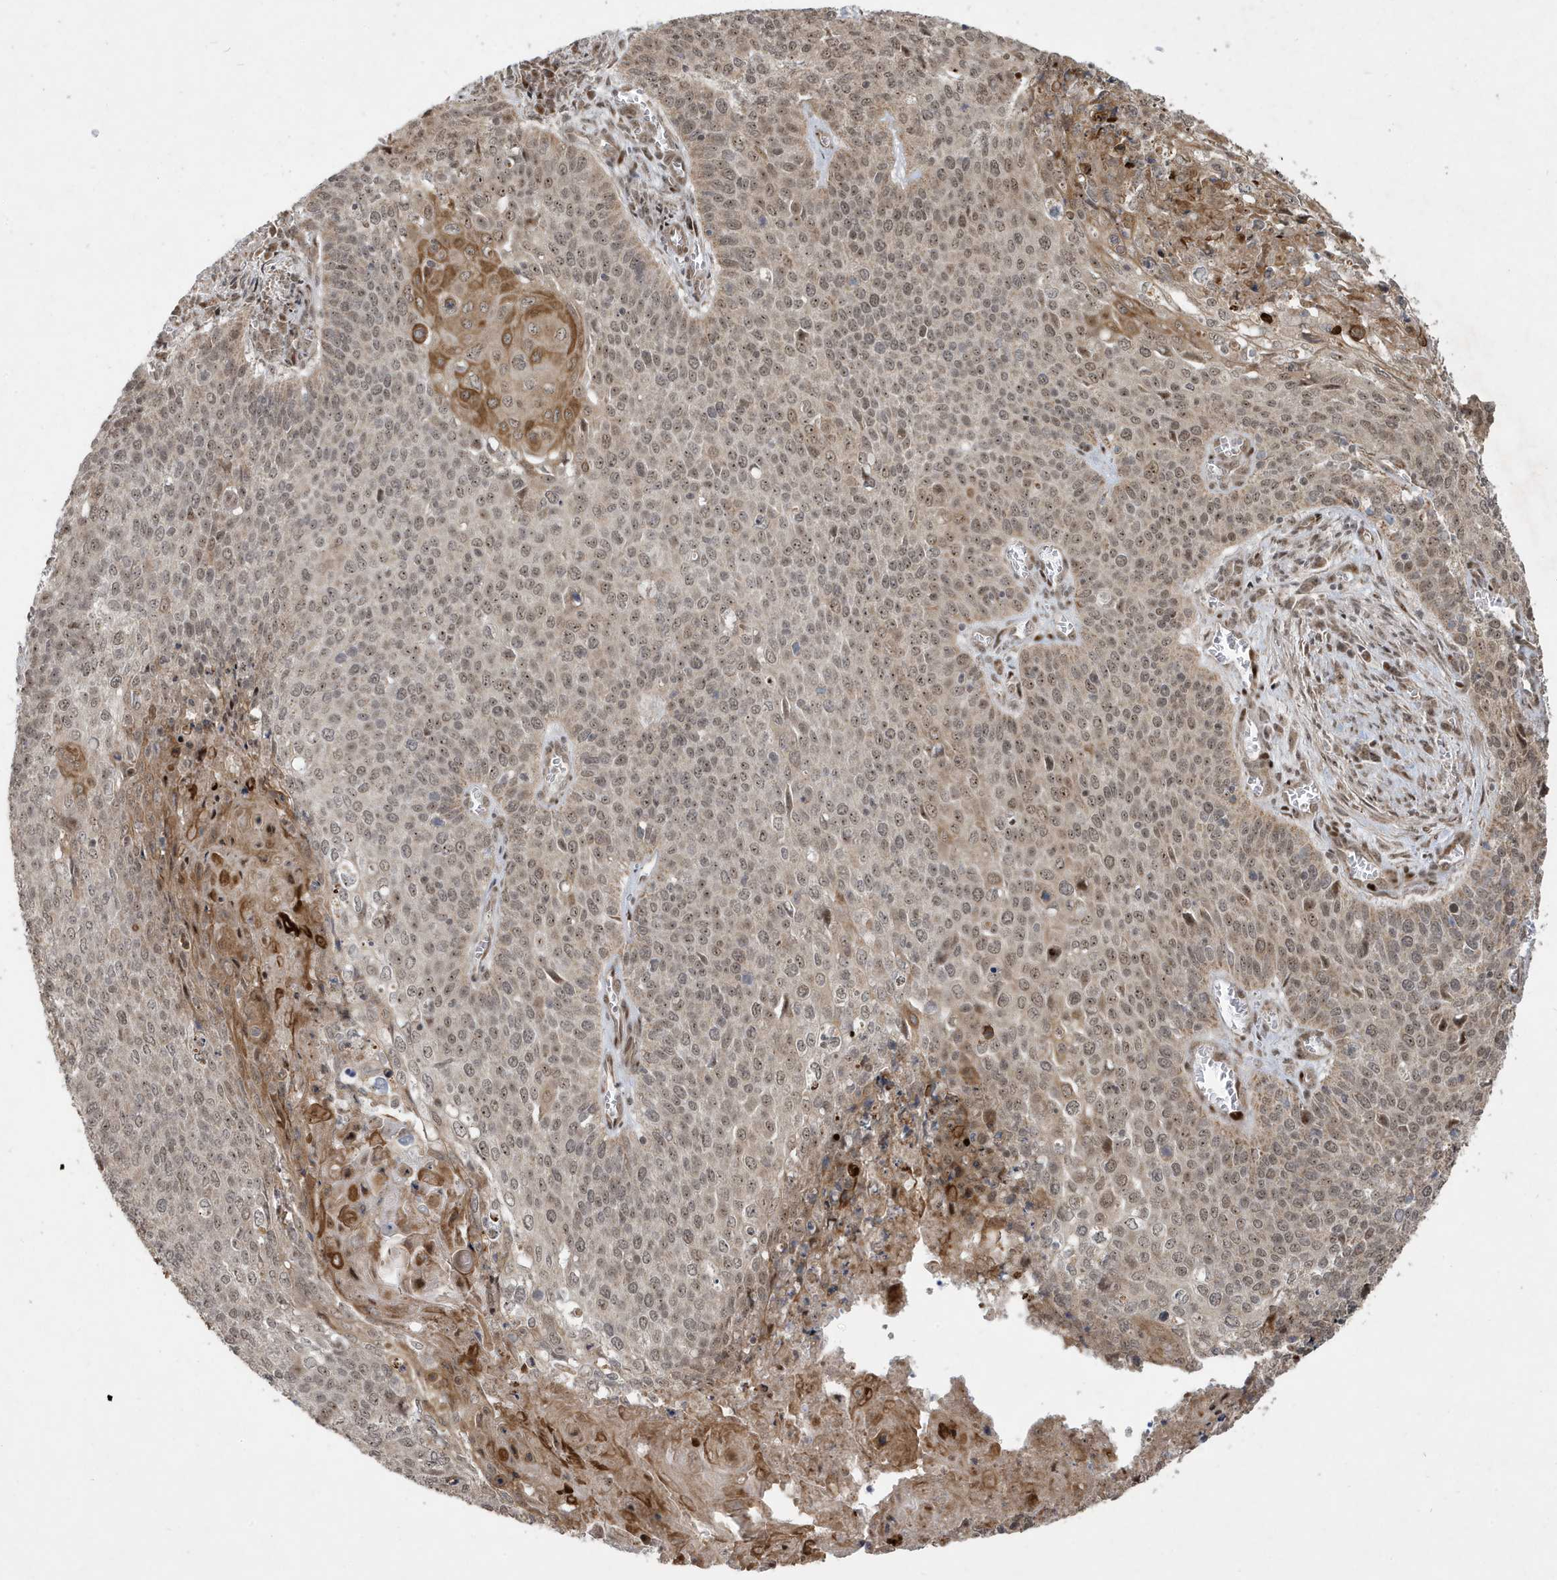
{"staining": {"intensity": "weak", "quantity": ">75%", "location": "cytoplasmic/membranous,nuclear"}, "tissue": "cervical cancer", "cell_type": "Tumor cells", "image_type": "cancer", "snomed": [{"axis": "morphology", "description": "Squamous cell carcinoma, NOS"}, {"axis": "topography", "description": "Cervix"}], "caption": "This is an image of IHC staining of cervical cancer, which shows weak positivity in the cytoplasmic/membranous and nuclear of tumor cells.", "gene": "FAM9B", "patient": {"sex": "female", "age": 39}}